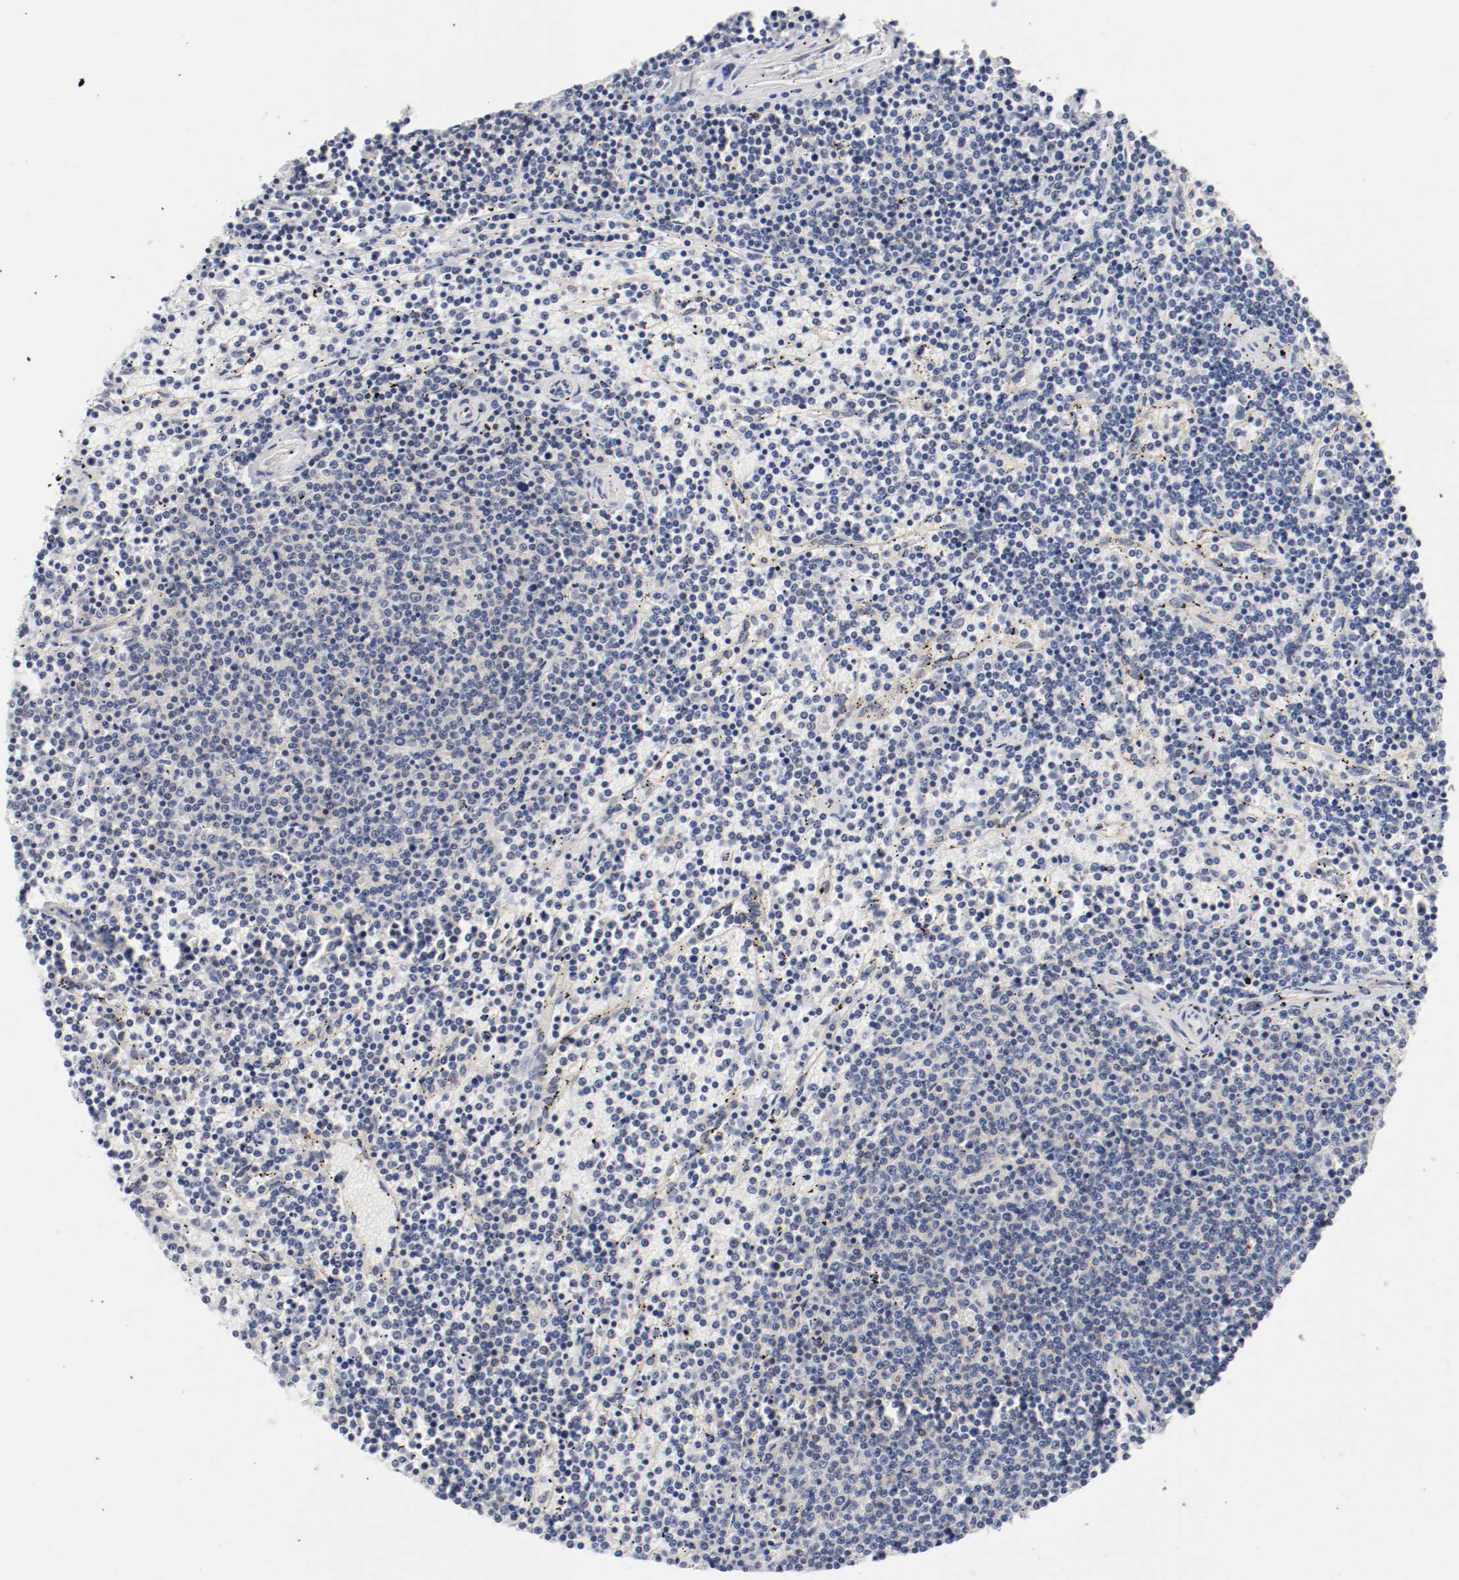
{"staining": {"intensity": "weak", "quantity": "<25%", "location": "cytoplasmic/membranous"}, "tissue": "lymphoma", "cell_type": "Tumor cells", "image_type": "cancer", "snomed": [{"axis": "morphology", "description": "Malignant lymphoma, non-Hodgkin's type, Low grade"}, {"axis": "topography", "description": "Spleen"}], "caption": "Photomicrograph shows no protein expression in tumor cells of lymphoma tissue.", "gene": "HGS", "patient": {"sex": "female", "age": 50}}